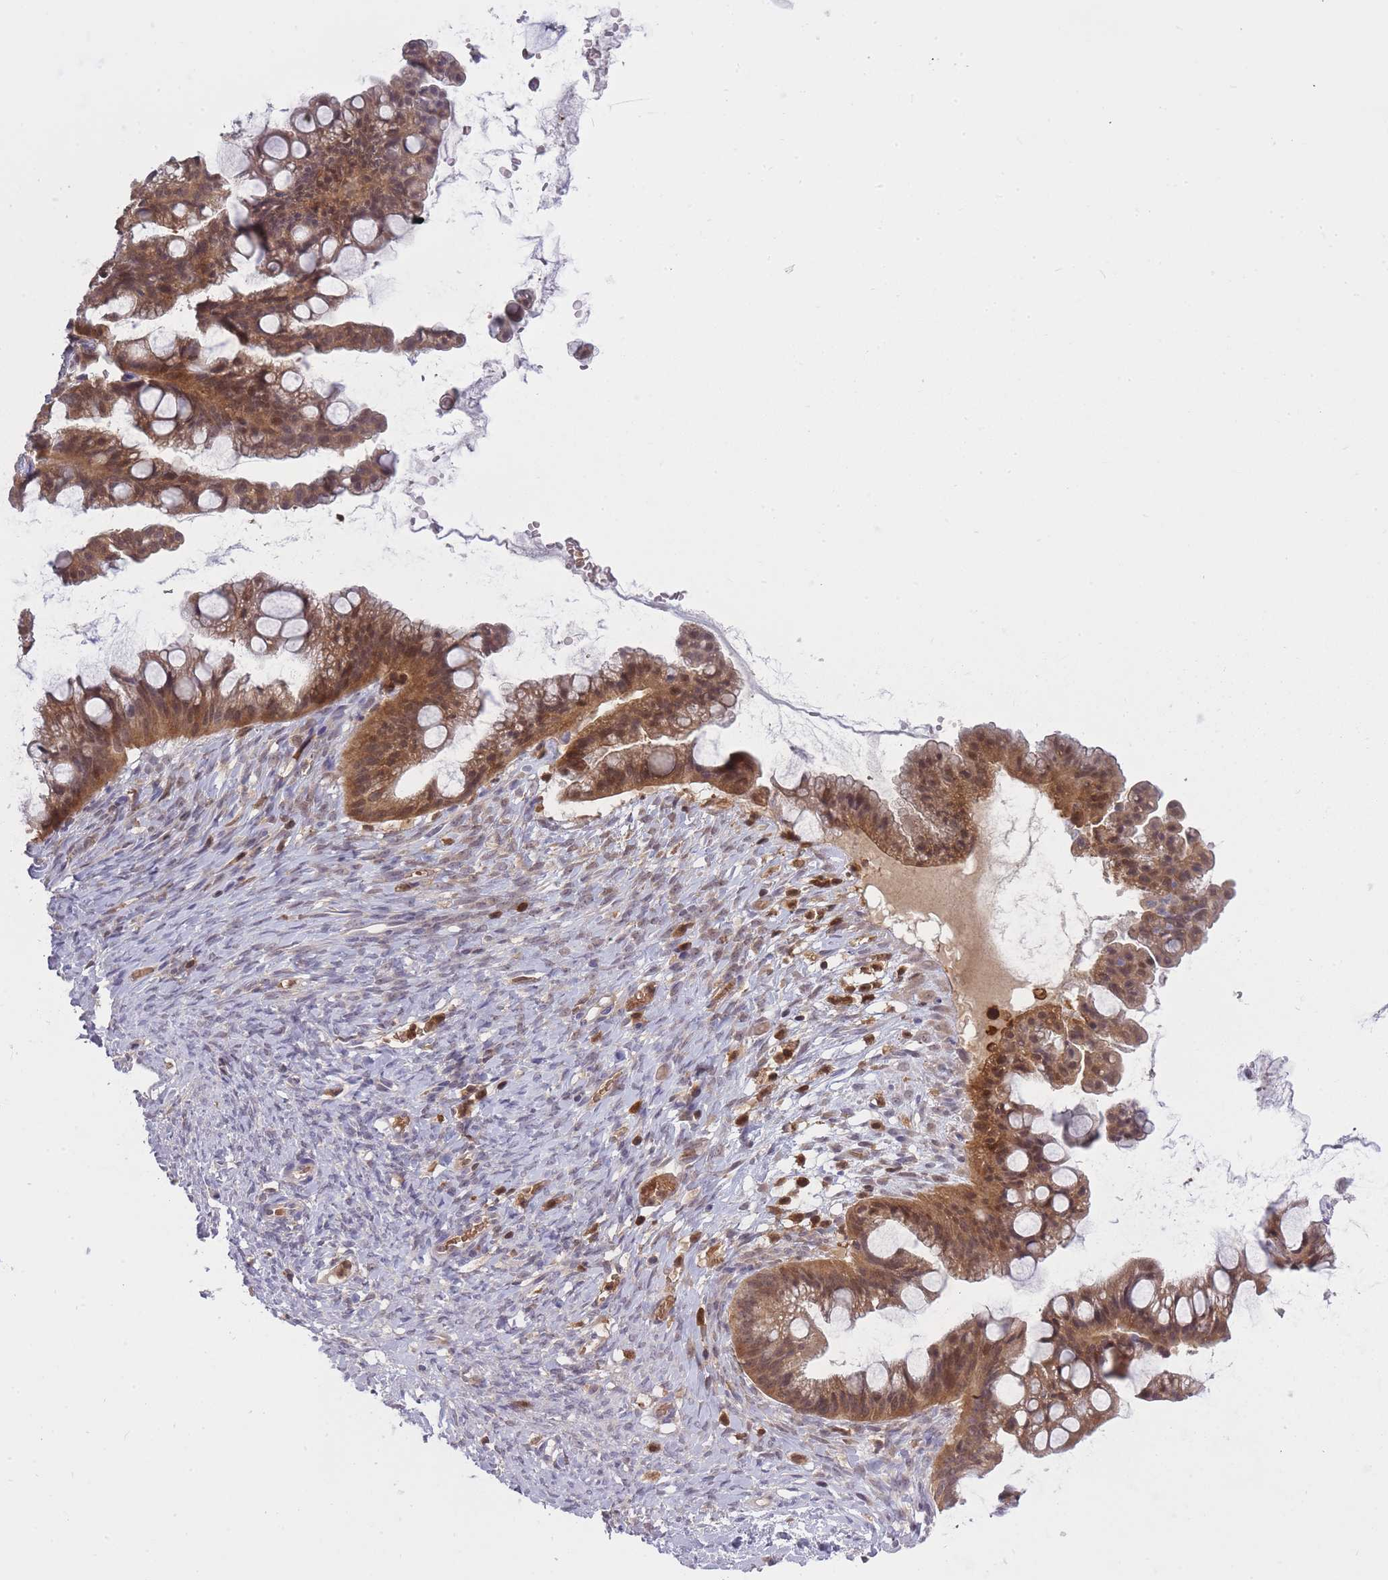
{"staining": {"intensity": "moderate", "quantity": ">75%", "location": "cytoplasmic/membranous,nuclear"}, "tissue": "ovarian cancer", "cell_type": "Tumor cells", "image_type": "cancer", "snomed": [{"axis": "morphology", "description": "Cystadenocarcinoma, mucinous, NOS"}, {"axis": "topography", "description": "Ovary"}], "caption": "Human ovarian cancer stained for a protein (brown) reveals moderate cytoplasmic/membranous and nuclear positive positivity in about >75% of tumor cells.", "gene": "CXorf38", "patient": {"sex": "female", "age": 73}}